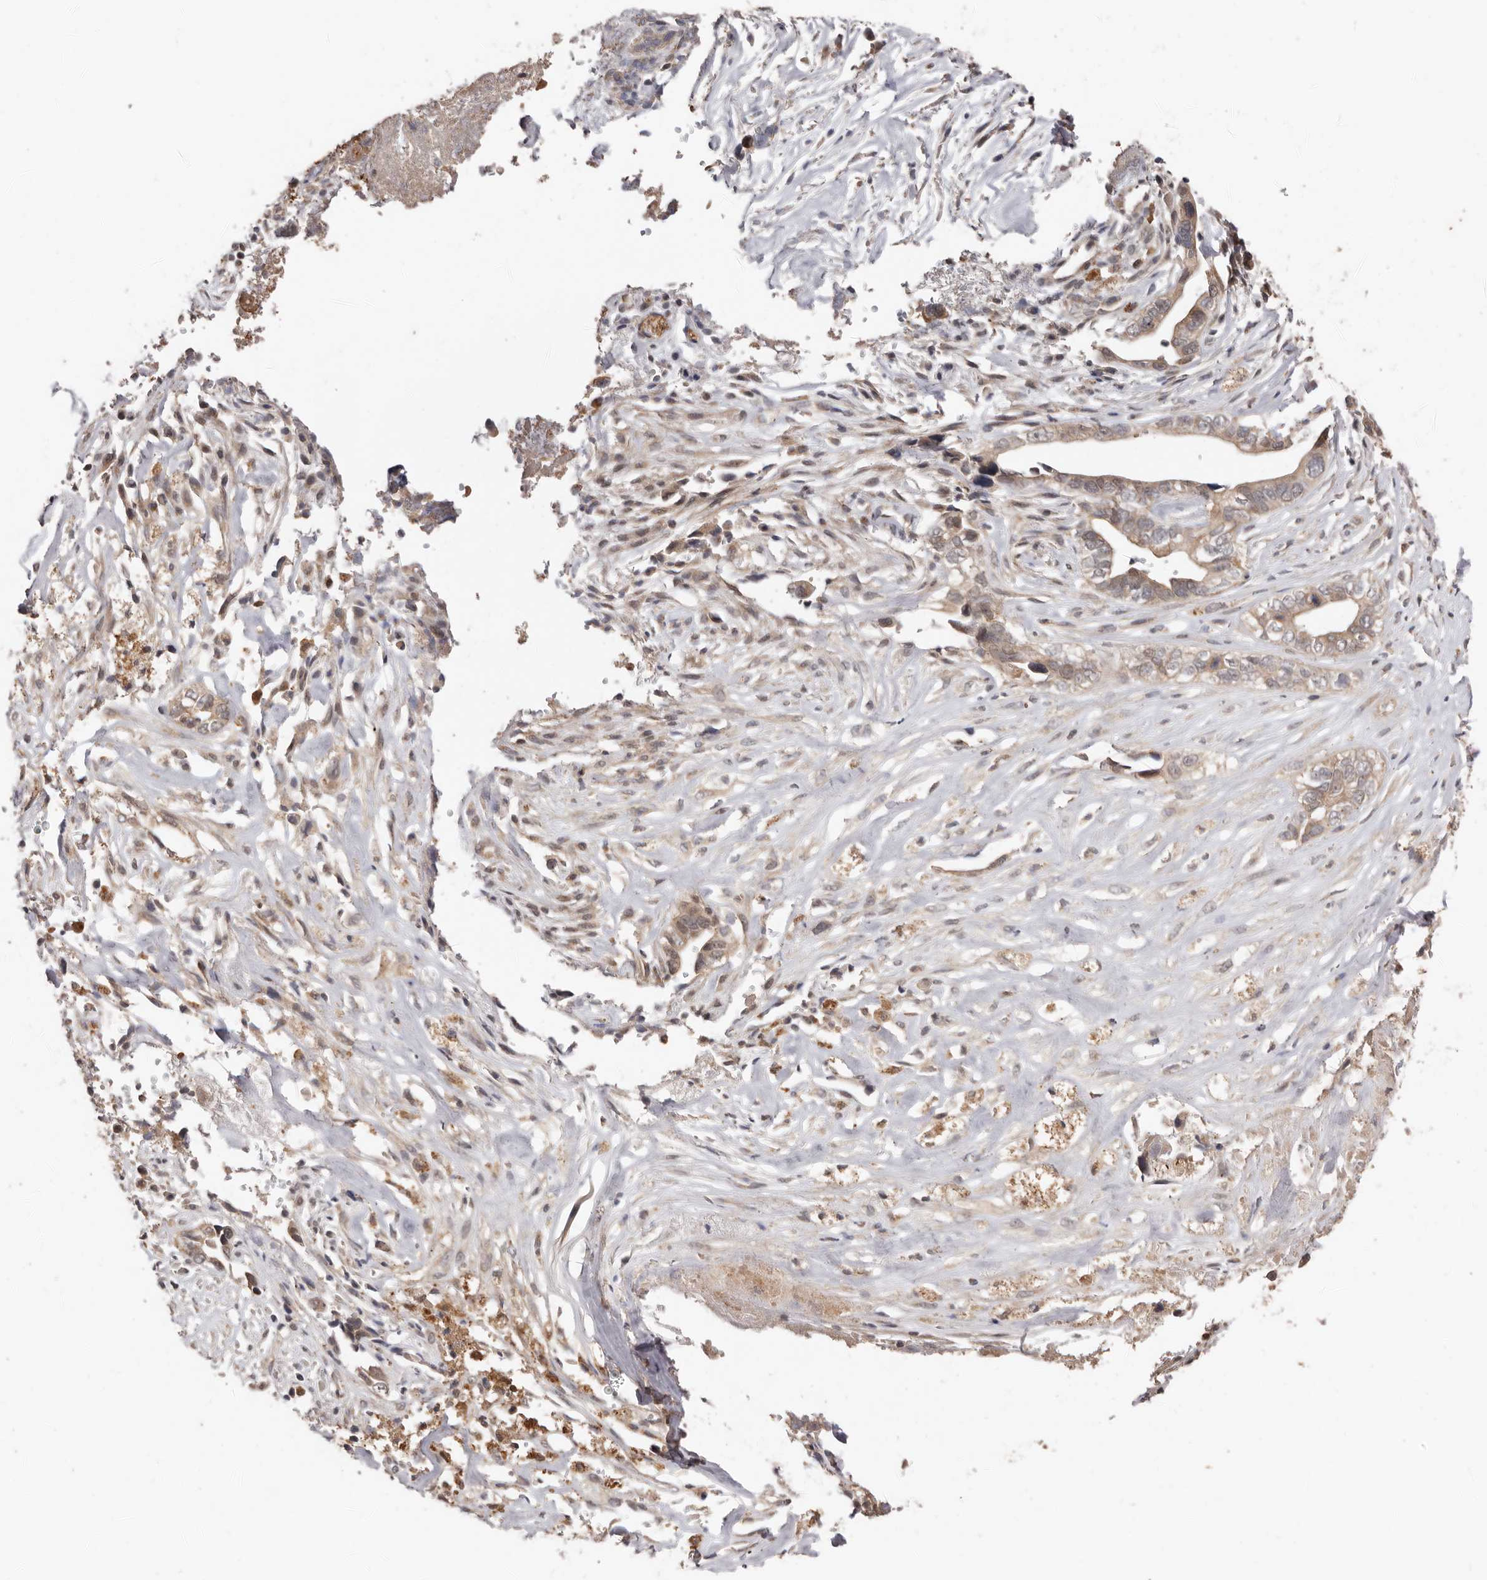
{"staining": {"intensity": "weak", "quantity": ">75%", "location": "cytoplasmic/membranous,nuclear"}, "tissue": "liver cancer", "cell_type": "Tumor cells", "image_type": "cancer", "snomed": [{"axis": "morphology", "description": "Cholangiocarcinoma"}, {"axis": "topography", "description": "Liver"}], "caption": "Protein staining of liver cholangiocarcinoma tissue shows weak cytoplasmic/membranous and nuclear positivity in approximately >75% of tumor cells.", "gene": "RSPO2", "patient": {"sex": "female", "age": 79}}